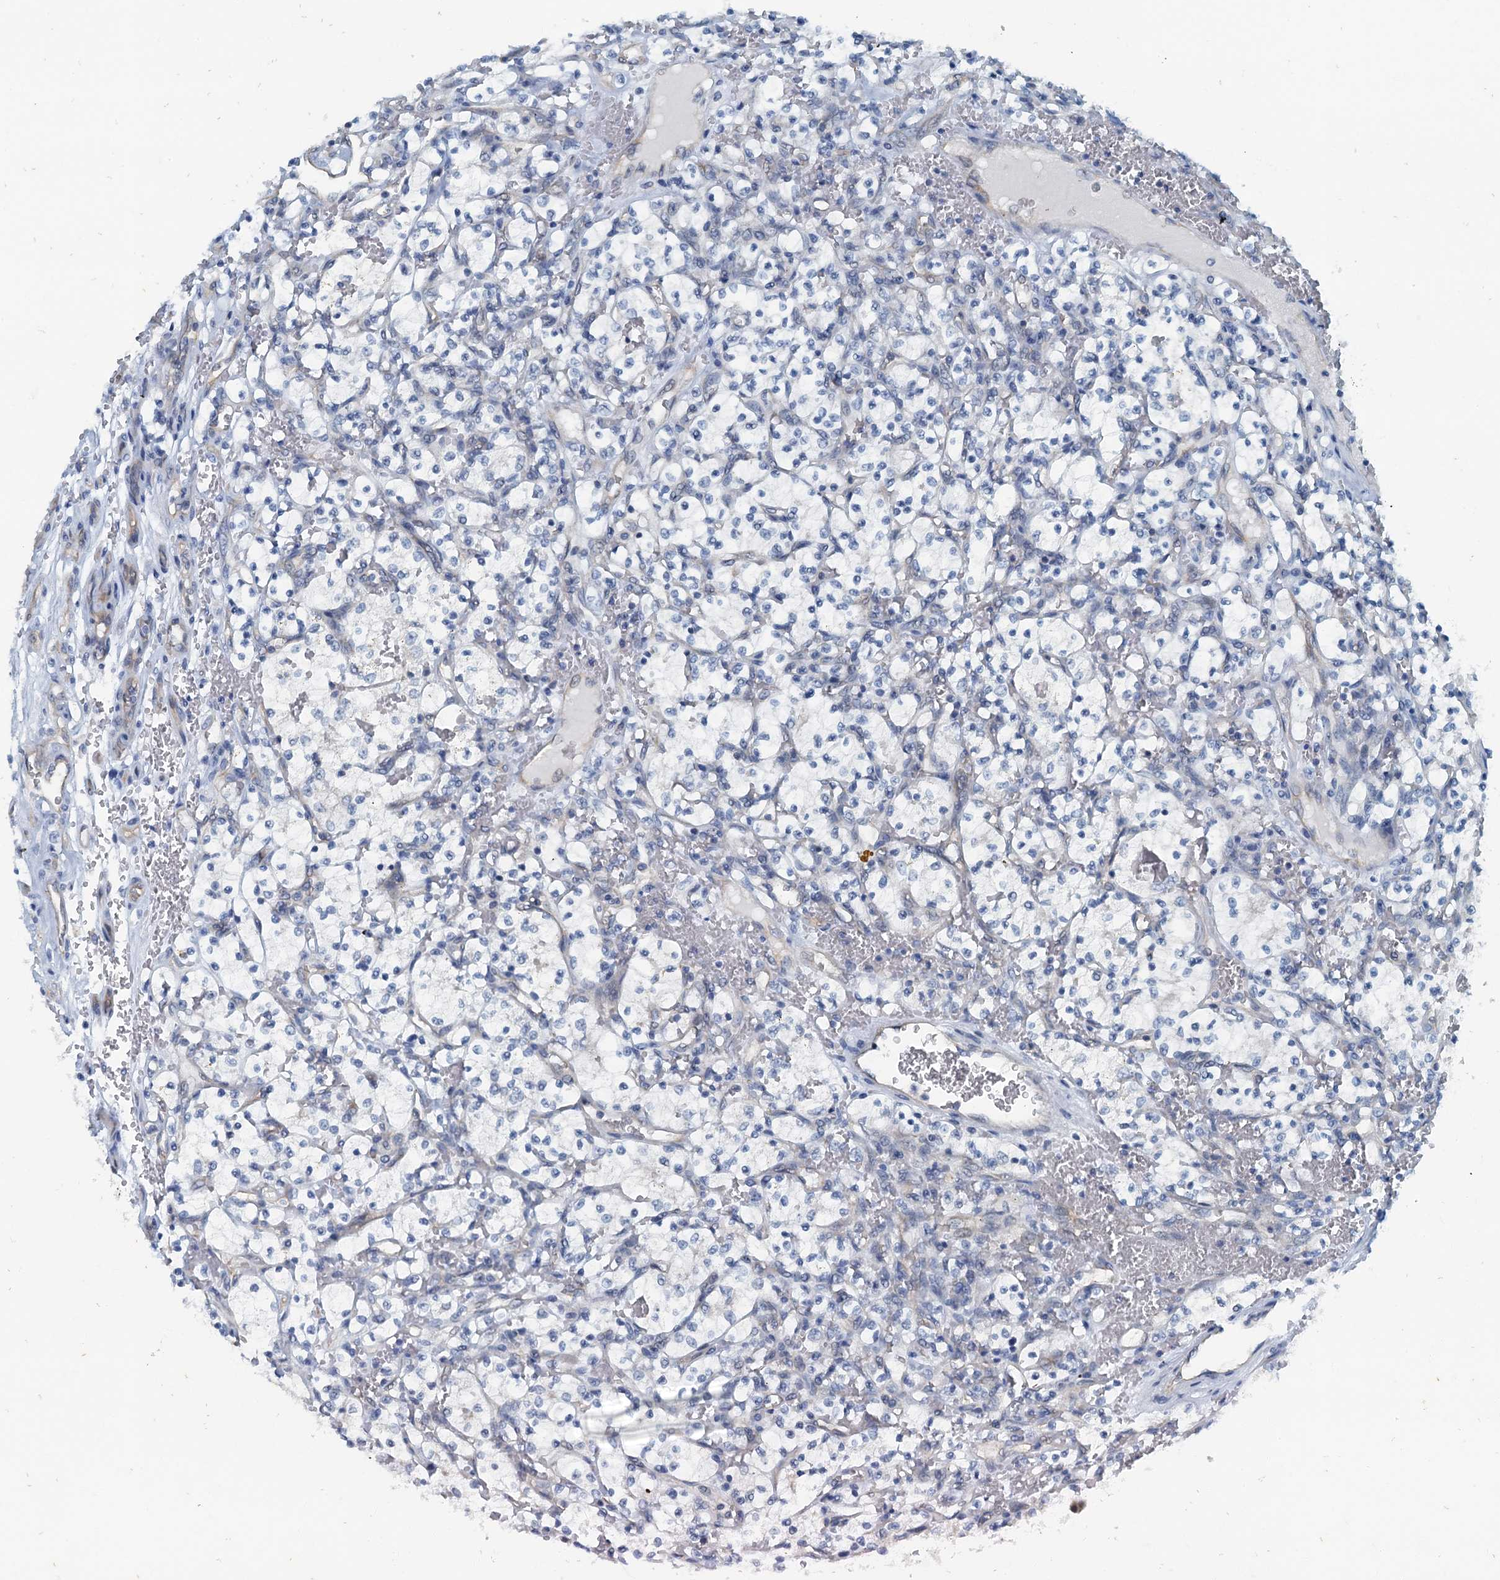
{"staining": {"intensity": "negative", "quantity": "none", "location": "none"}, "tissue": "renal cancer", "cell_type": "Tumor cells", "image_type": "cancer", "snomed": [{"axis": "morphology", "description": "Adenocarcinoma, NOS"}, {"axis": "topography", "description": "Kidney"}], "caption": "High magnification brightfield microscopy of renal cancer stained with DAB (3,3'-diaminobenzidine) (brown) and counterstained with hematoxylin (blue): tumor cells show no significant staining.", "gene": "GFOD2", "patient": {"sex": "female", "age": 69}}